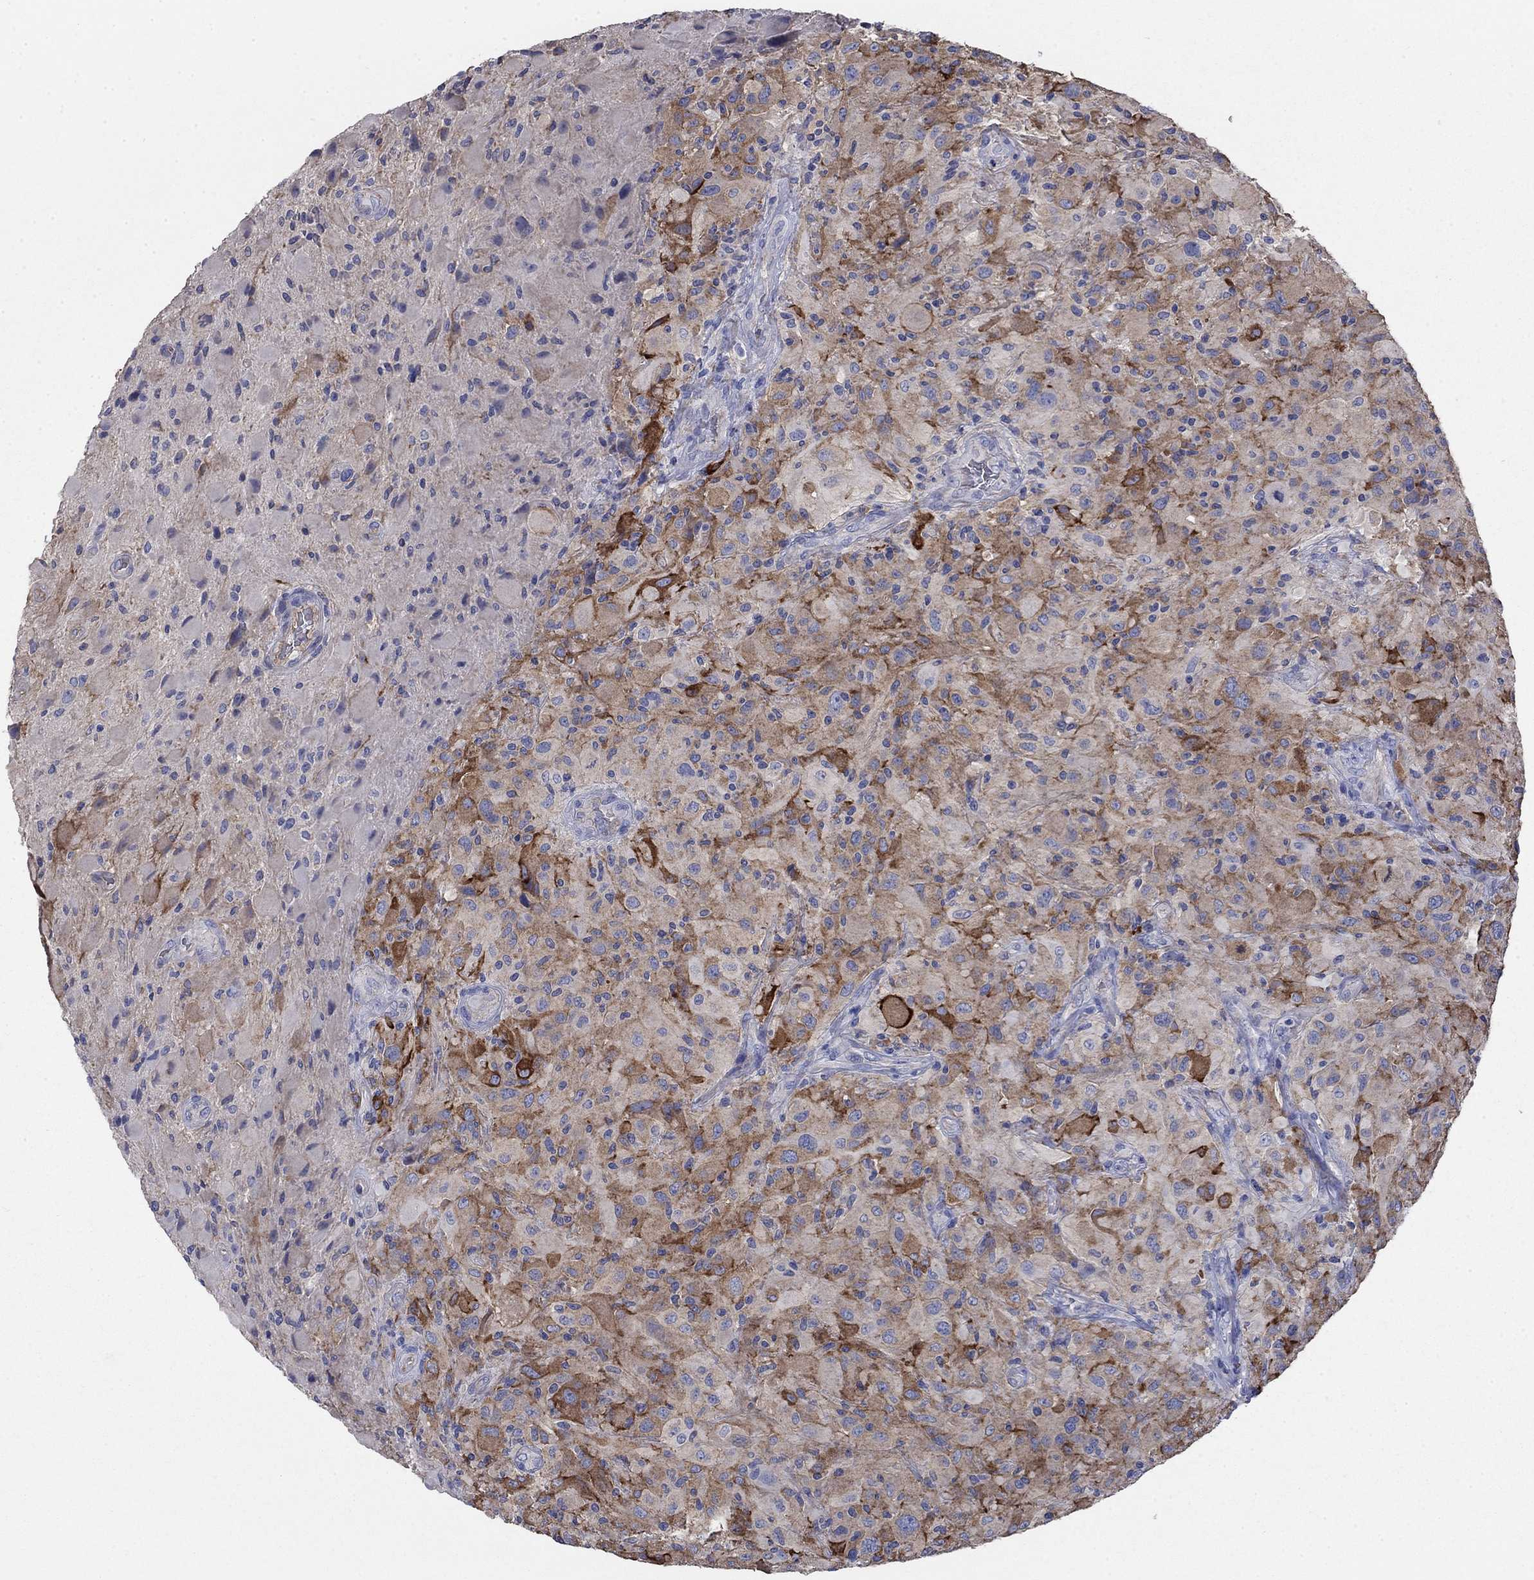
{"staining": {"intensity": "strong", "quantity": "<25%", "location": "cytoplasmic/membranous"}, "tissue": "glioma", "cell_type": "Tumor cells", "image_type": "cancer", "snomed": [{"axis": "morphology", "description": "Glioma, malignant, High grade"}, {"axis": "topography", "description": "Cerebral cortex"}], "caption": "This micrograph exhibits immunohistochemistry staining of glioma, with medium strong cytoplasmic/membranous expression in approximately <25% of tumor cells.", "gene": "FLNC", "patient": {"sex": "male", "age": 35}}